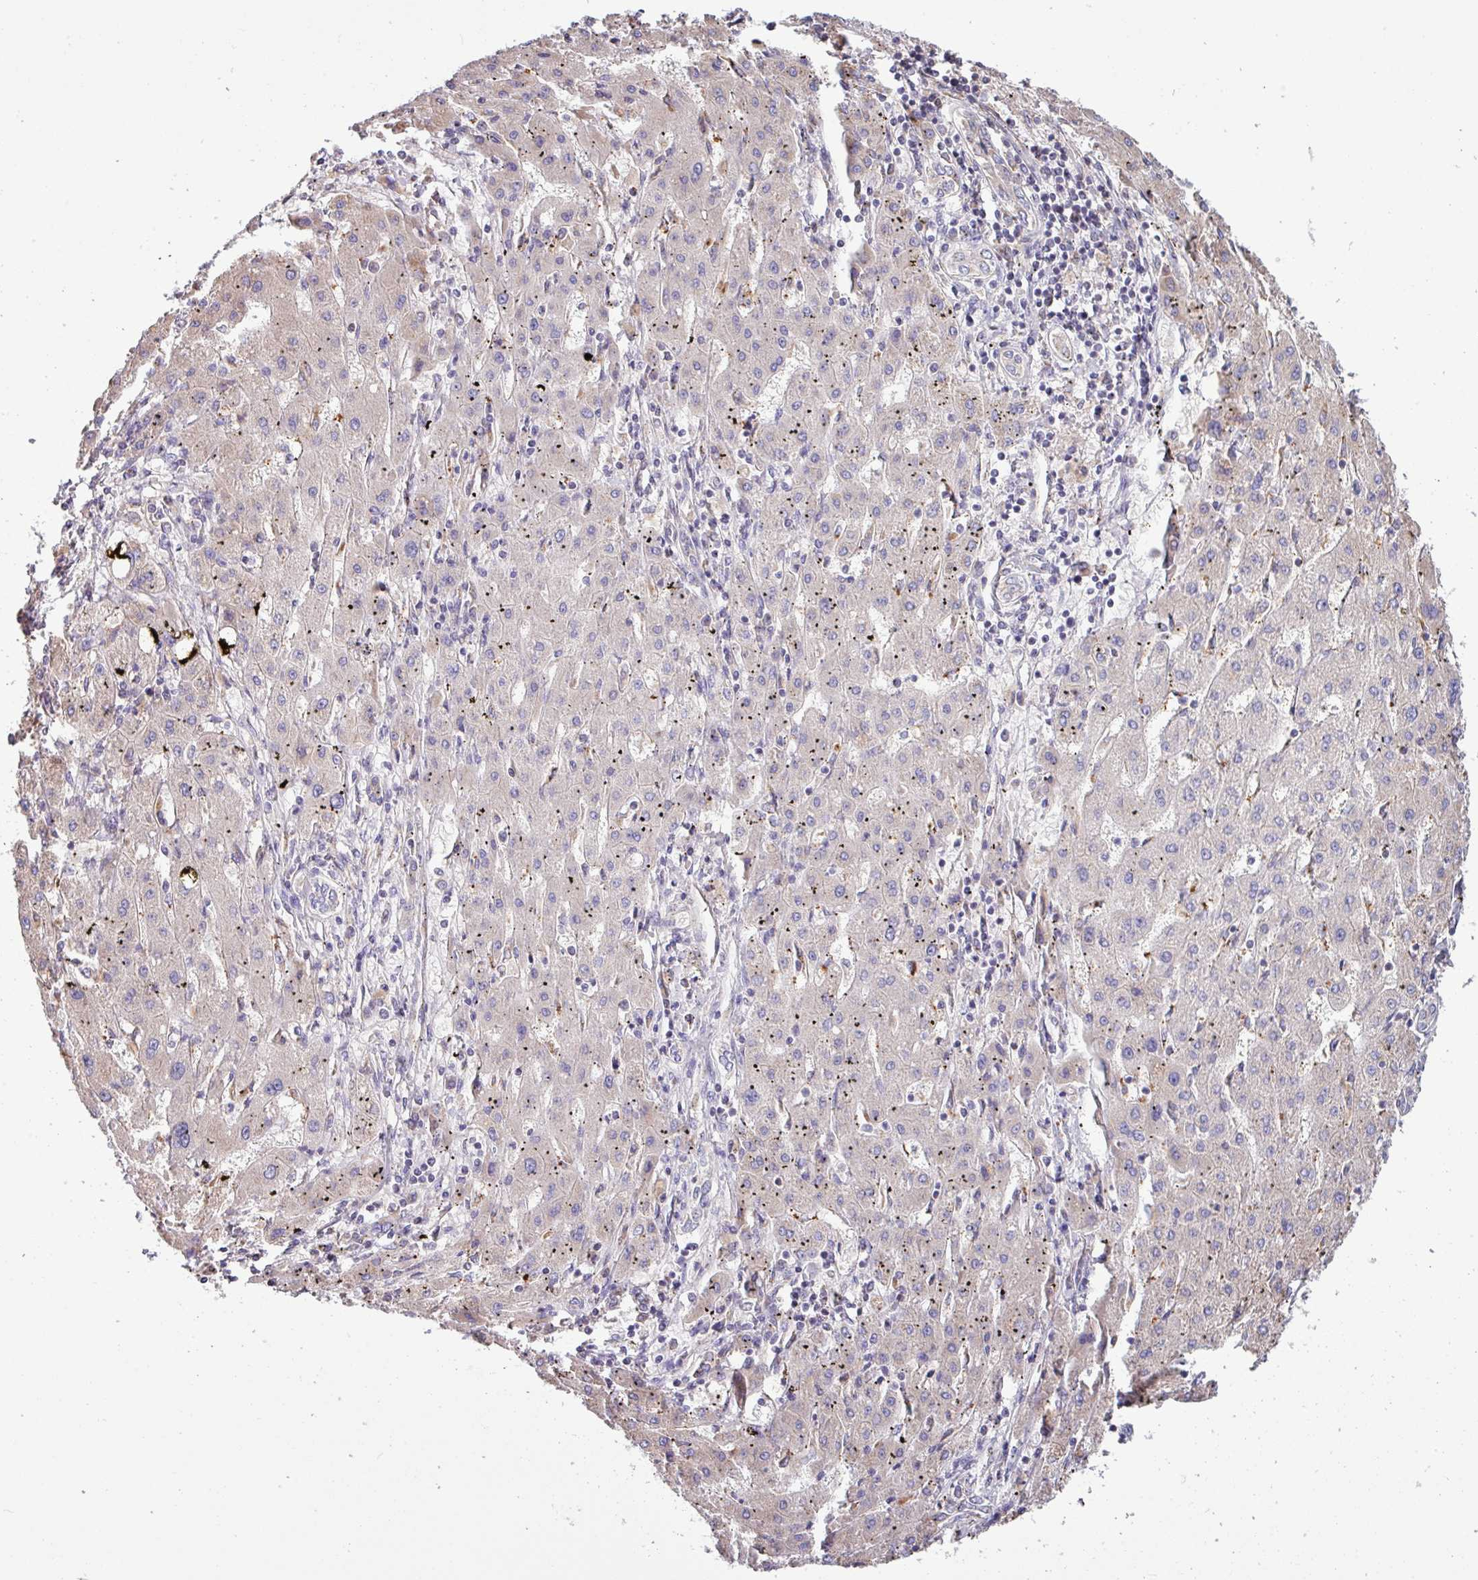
{"staining": {"intensity": "negative", "quantity": "none", "location": "none"}, "tissue": "liver cancer", "cell_type": "Tumor cells", "image_type": "cancer", "snomed": [{"axis": "morphology", "description": "Carcinoma, Hepatocellular, NOS"}, {"axis": "topography", "description": "Liver"}], "caption": "Immunohistochemistry of human liver cancer (hepatocellular carcinoma) demonstrates no positivity in tumor cells.", "gene": "PPM1J", "patient": {"sex": "male", "age": 72}}